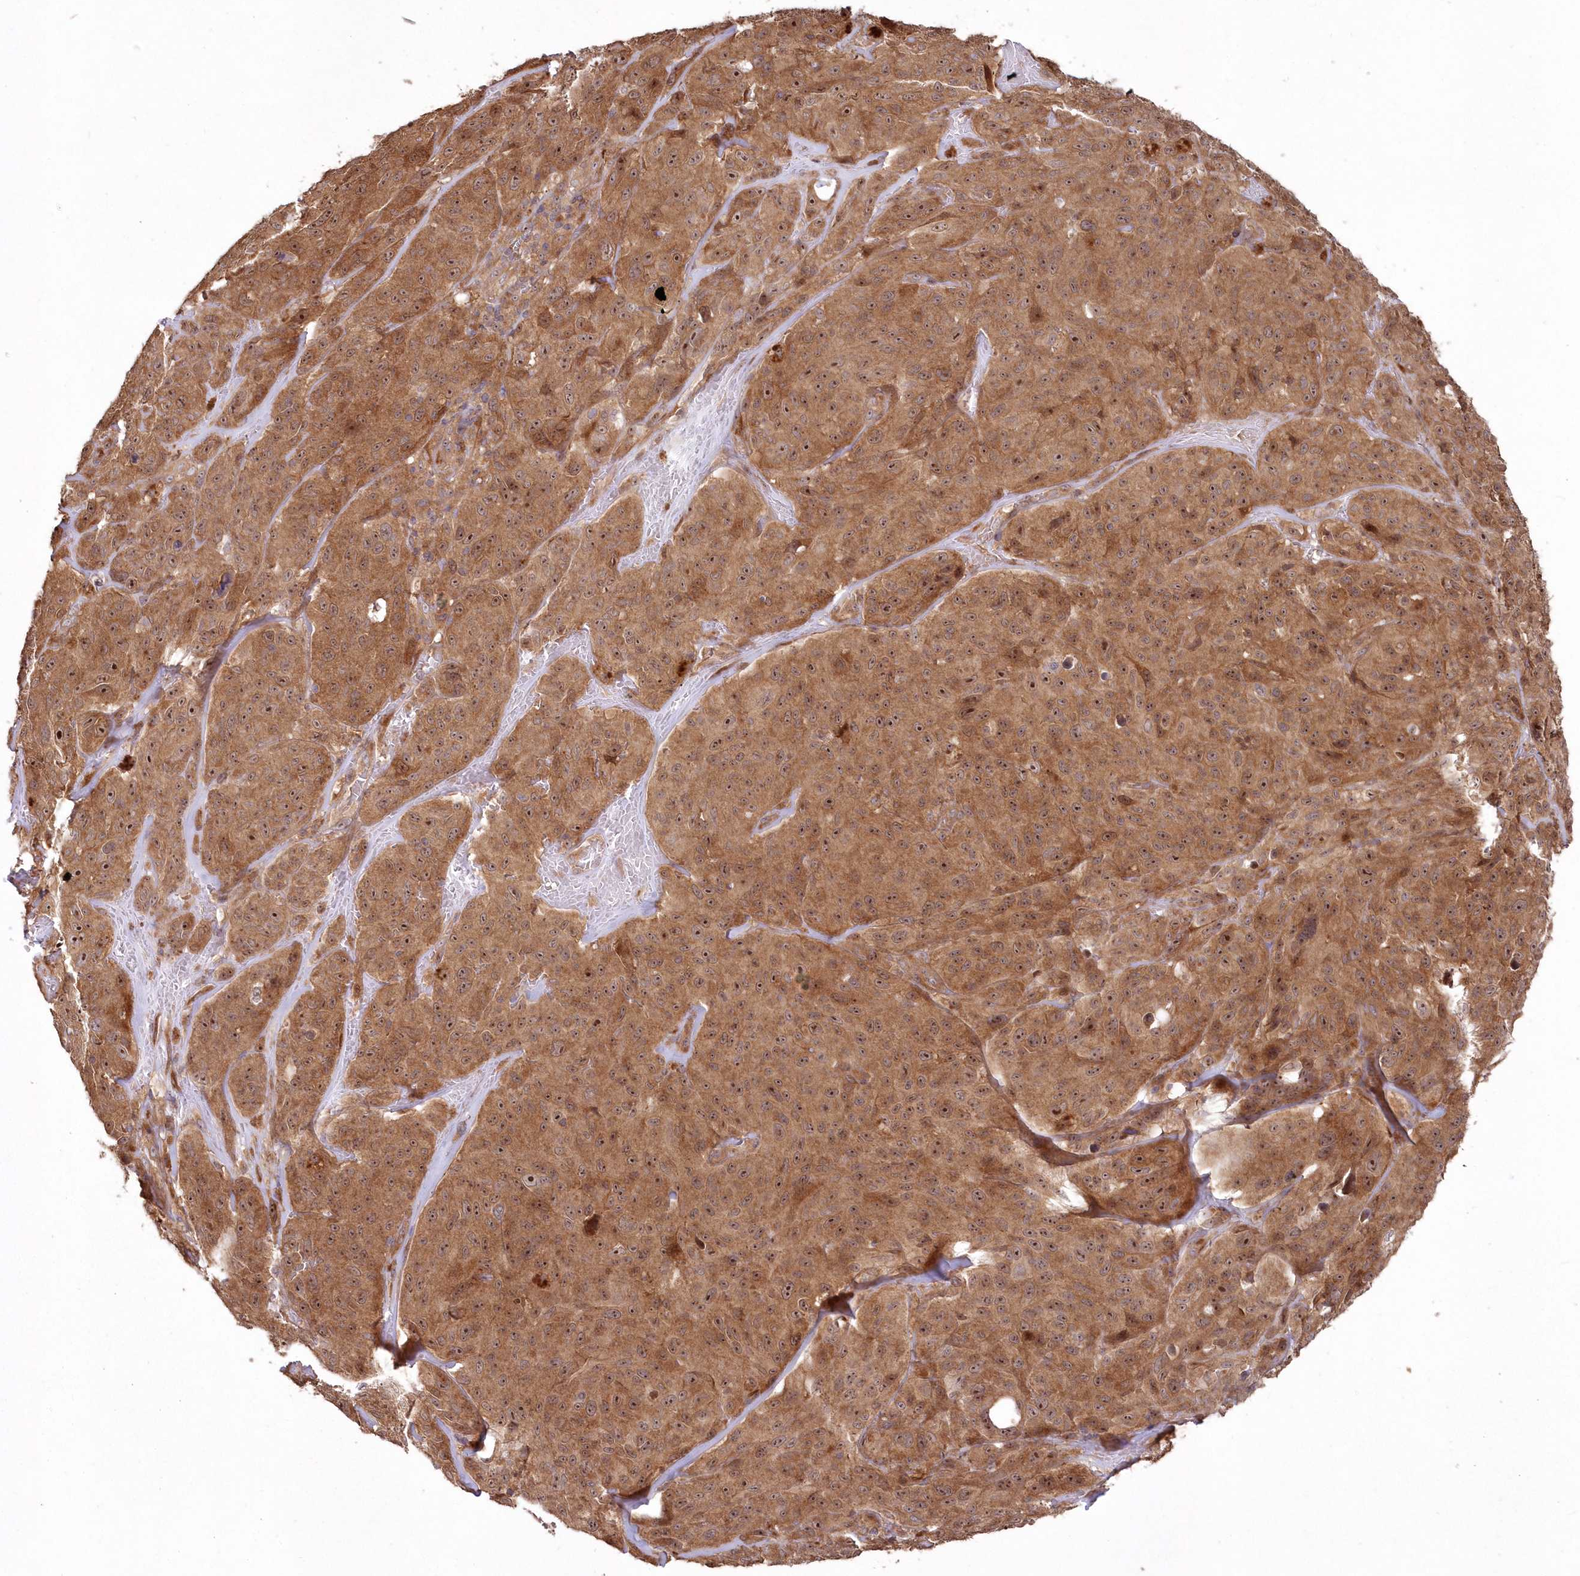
{"staining": {"intensity": "moderate", "quantity": ">75%", "location": "cytoplasmic/membranous,nuclear"}, "tissue": "melanoma", "cell_type": "Tumor cells", "image_type": "cancer", "snomed": [{"axis": "morphology", "description": "Malignant melanoma, NOS"}, {"axis": "topography", "description": "Skin"}], "caption": "This photomicrograph reveals immunohistochemistry (IHC) staining of human melanoma, with medium moderate cytoplasmic/membranous and nuclear staining in about >75% of tumor cells.", "gene": "TBCA", "patient": {"sex": "male", "age": 66}}